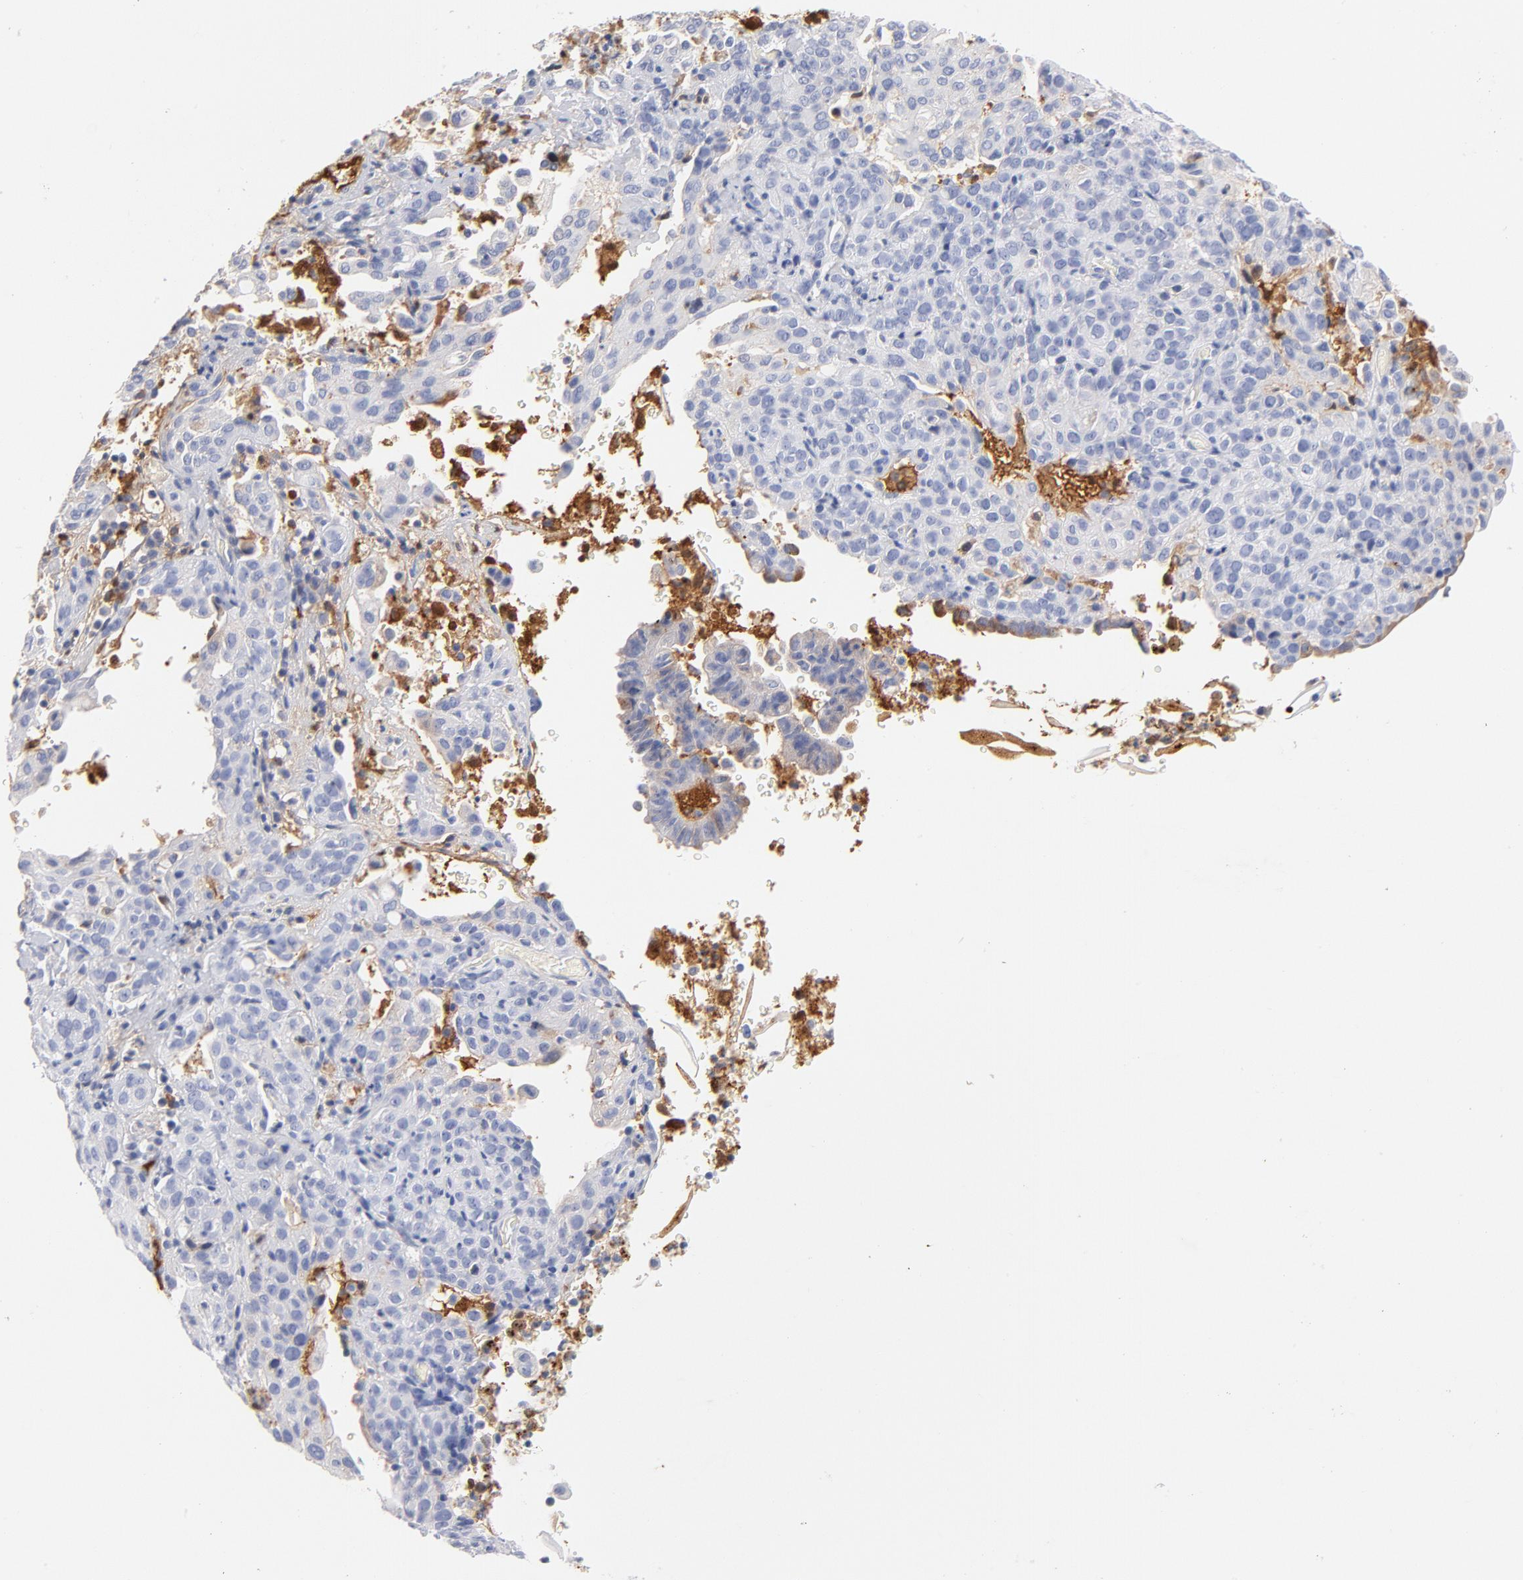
{"staining": {"intensity": "negative", "quantity": "none", "location": "none"}, "tissue": "cervical cancer", "cell_type": "Tumor cells", "image_type": "cancer", "snomed": [{"axis": "morphology", "description": "Squamous cell carcinoma, NOS"}, {"axis": "topography", "description": "Cervix"}], "caption": "DAB immunohistochemical staining of cervical squamous cell carcinoma demonstrates no significant positivity in tumor cells.", "gene": "C3", "patient": {"sex": "female", "age": 41}}